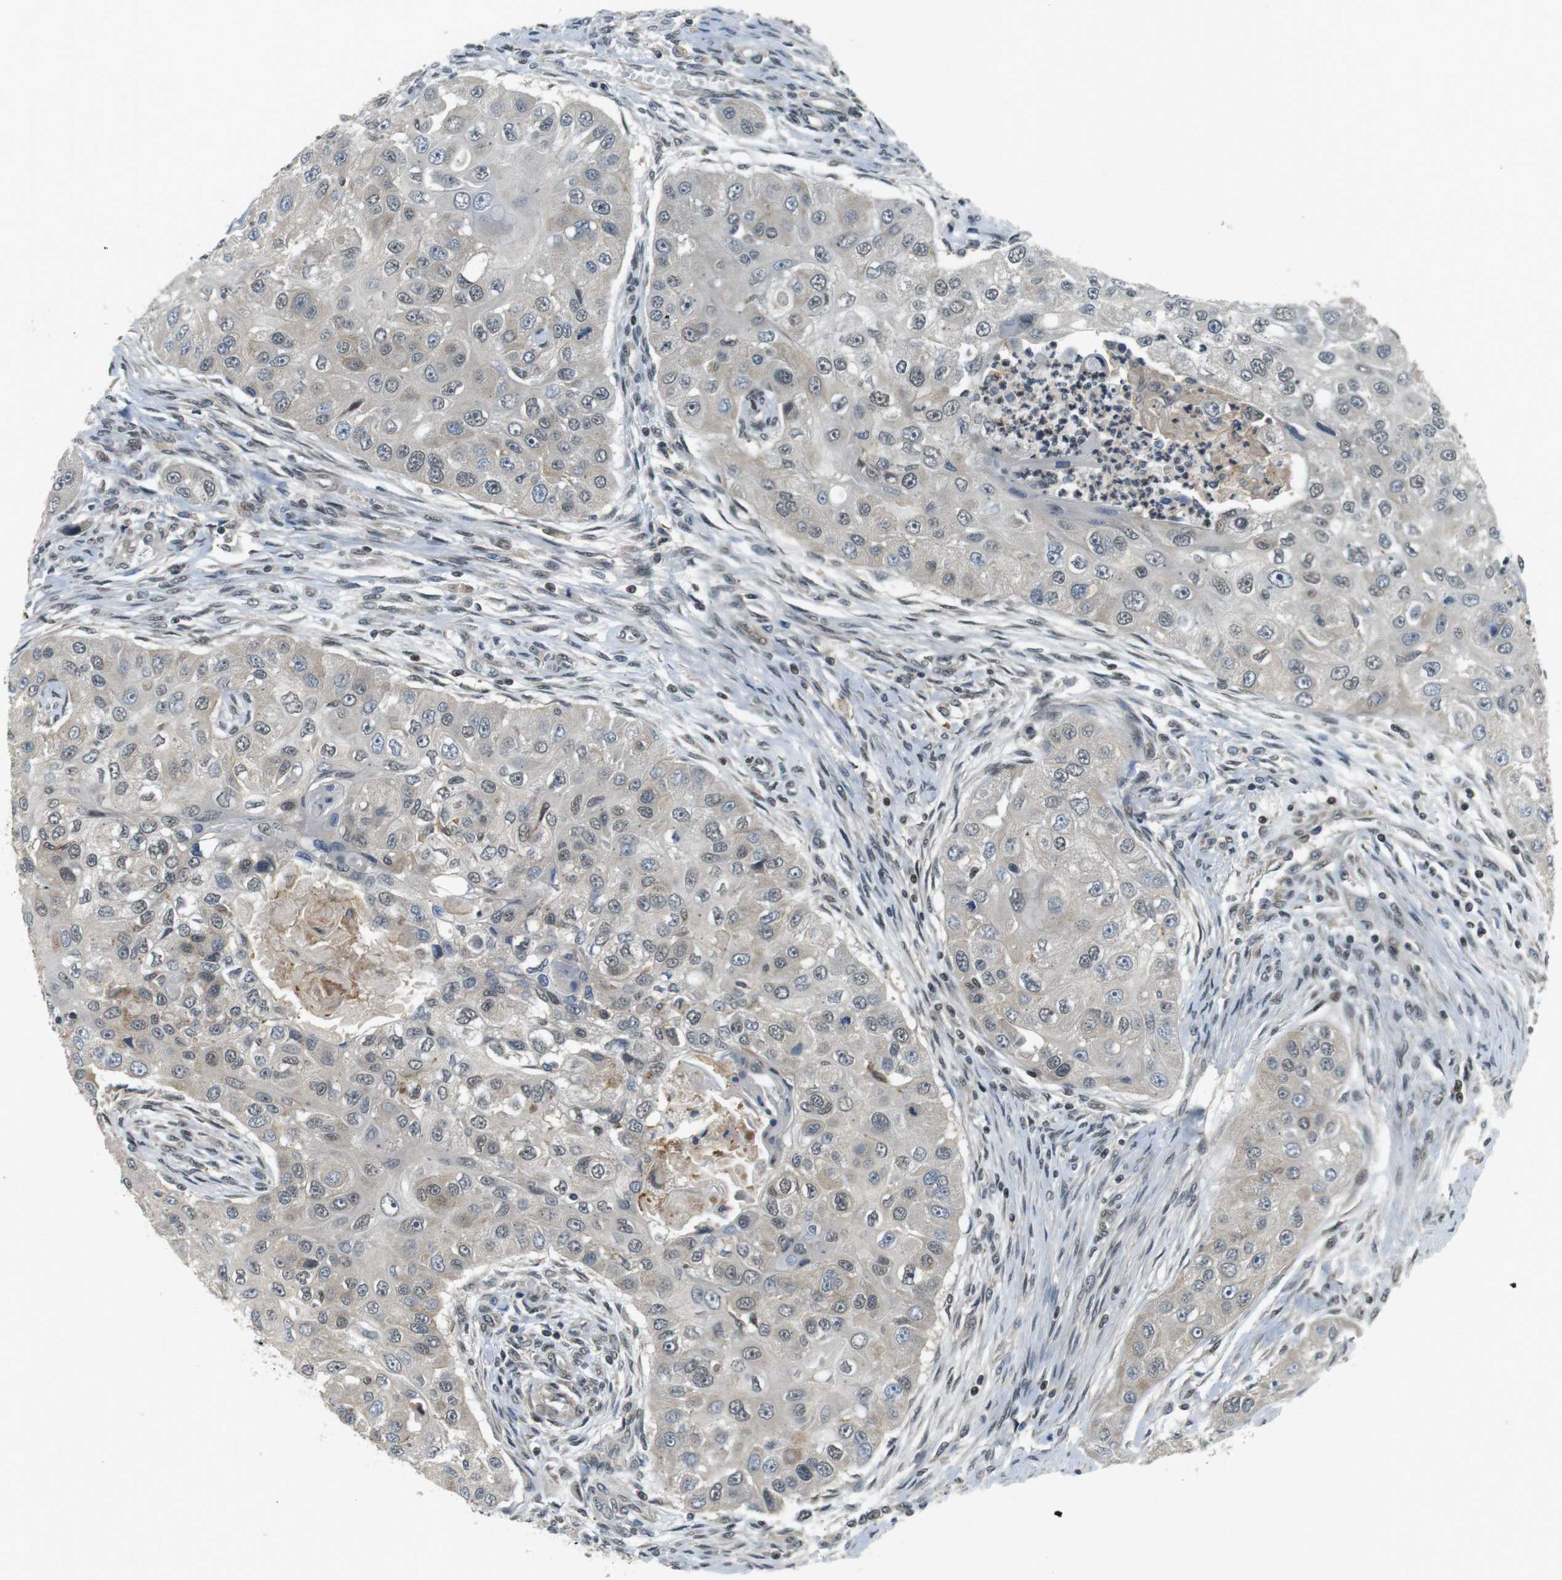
{"staining": {"intensity": "weak", "quantity": "<25%", "location": "nuclear"}, "tissue": "head and neck cancer", "cell_type": "Tumor cells", "image_type": "cancer", "snomed": [{"axis": "morphology", "description": "Normal tissue, NOS"}, {"axis": "morphology", "description": "Squamous cell carcinoma, NOS"}, {"axis": "topography", "description": "Skeletal muscle"}, {"axis": "topography", "description": "Head-Neck"}], "caption": "IHC photomicrograph of squamous cell carcinoma (head and neck) stained for a protein (brown), which shows no staining in tumor cells. Nuclei are stained in blue.", "gene": "BRD4", "patient": {"sex": "male", "age": 51}}